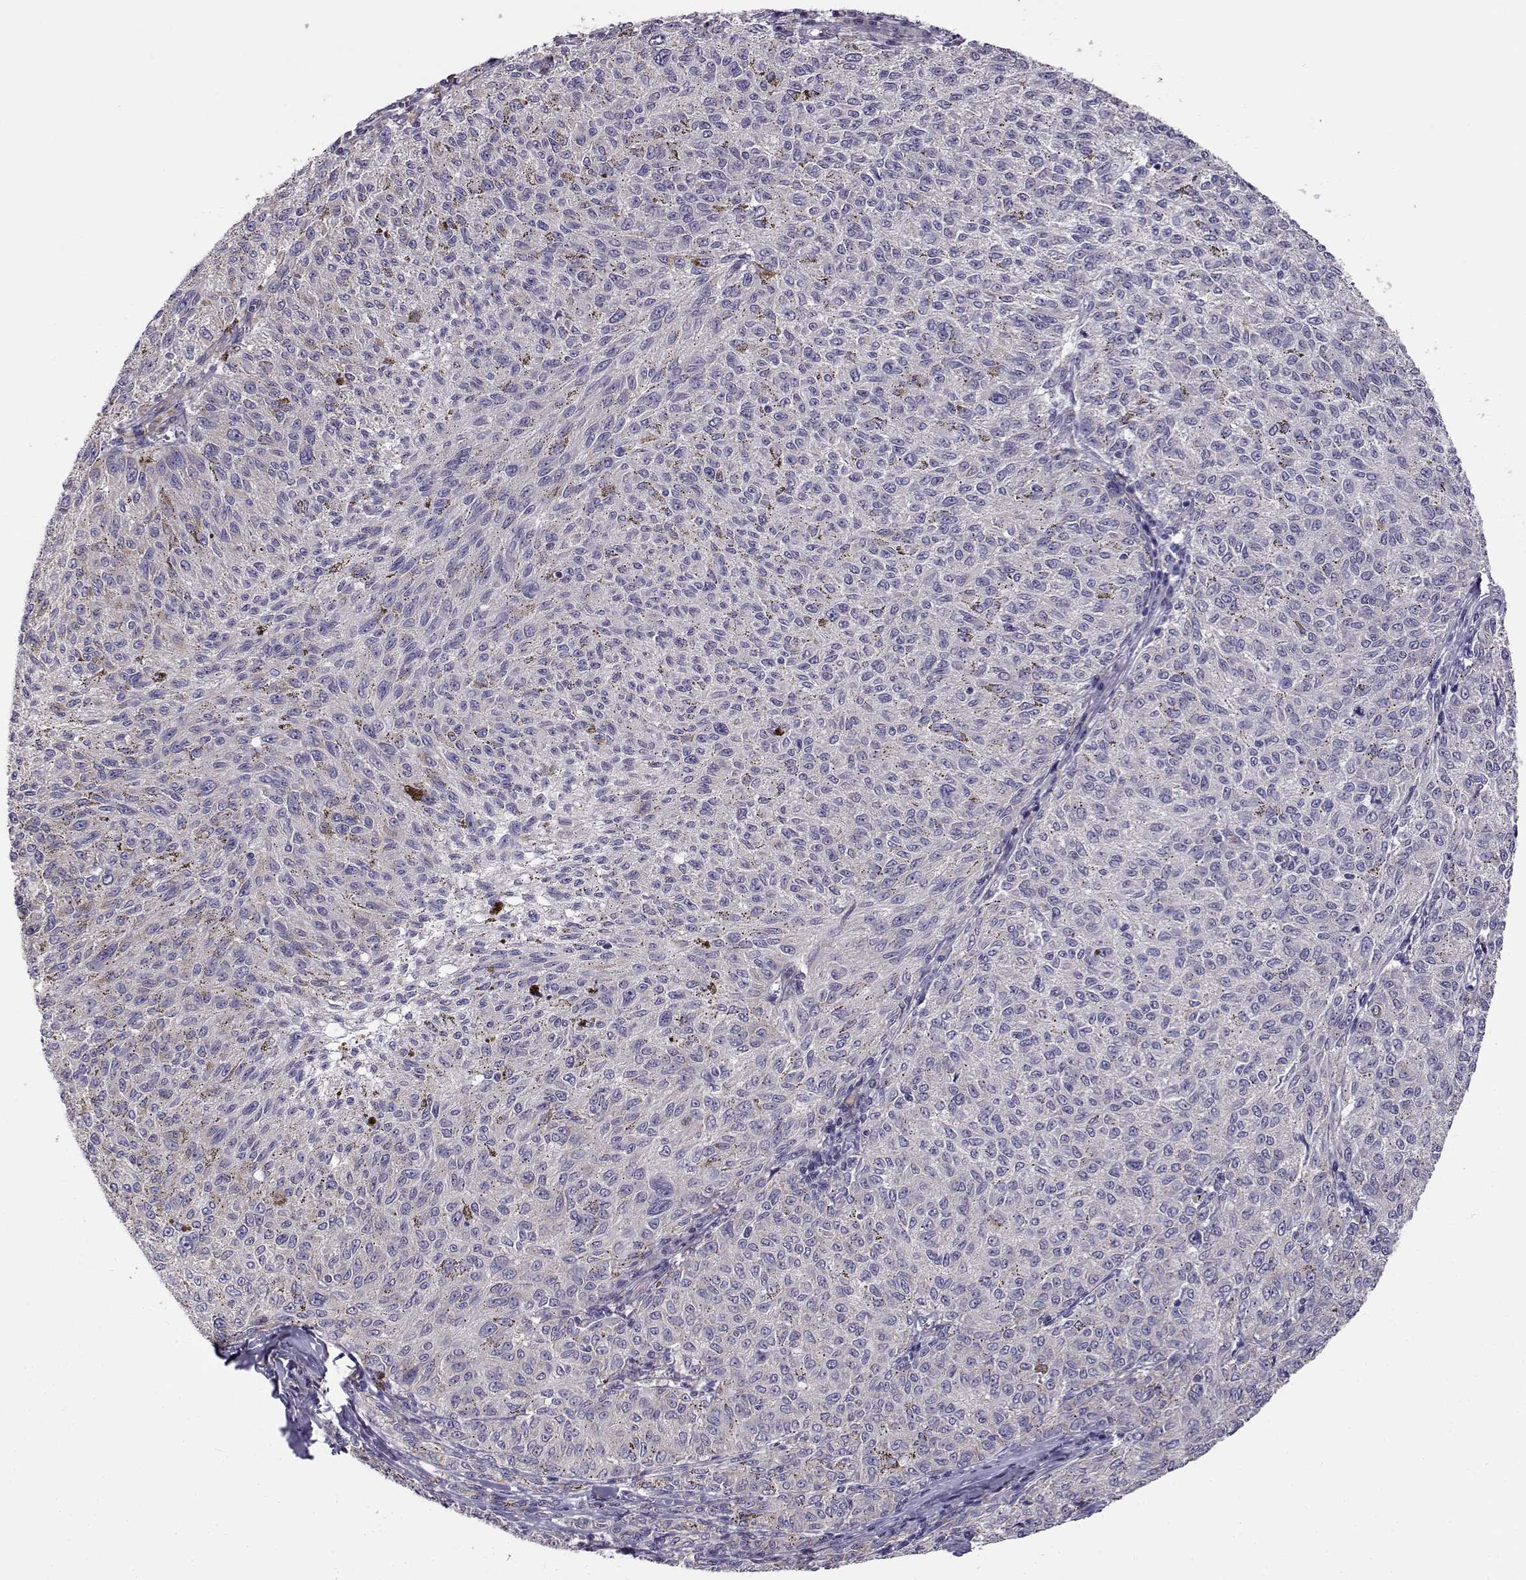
{"staining": {"intensity": "negative", "quantity": "none", "location": "none"}, "tissue": "melanoma", "cell_type": "Tumor cells", "image_type": "cancer", "snomed": [{"axis": "morphology", "description": "Malignant melanoma, NOS"}, {"axis": "topography", "description": "Skin"}], "caption": "This photomicrograph is of melanoma stained with IHC to label a protein in brown with the nuclei are counter-stained blue. There is no staining in tumor cells.", "gene": "BEND6", "patient": {"sex": "female", "age": 72}}